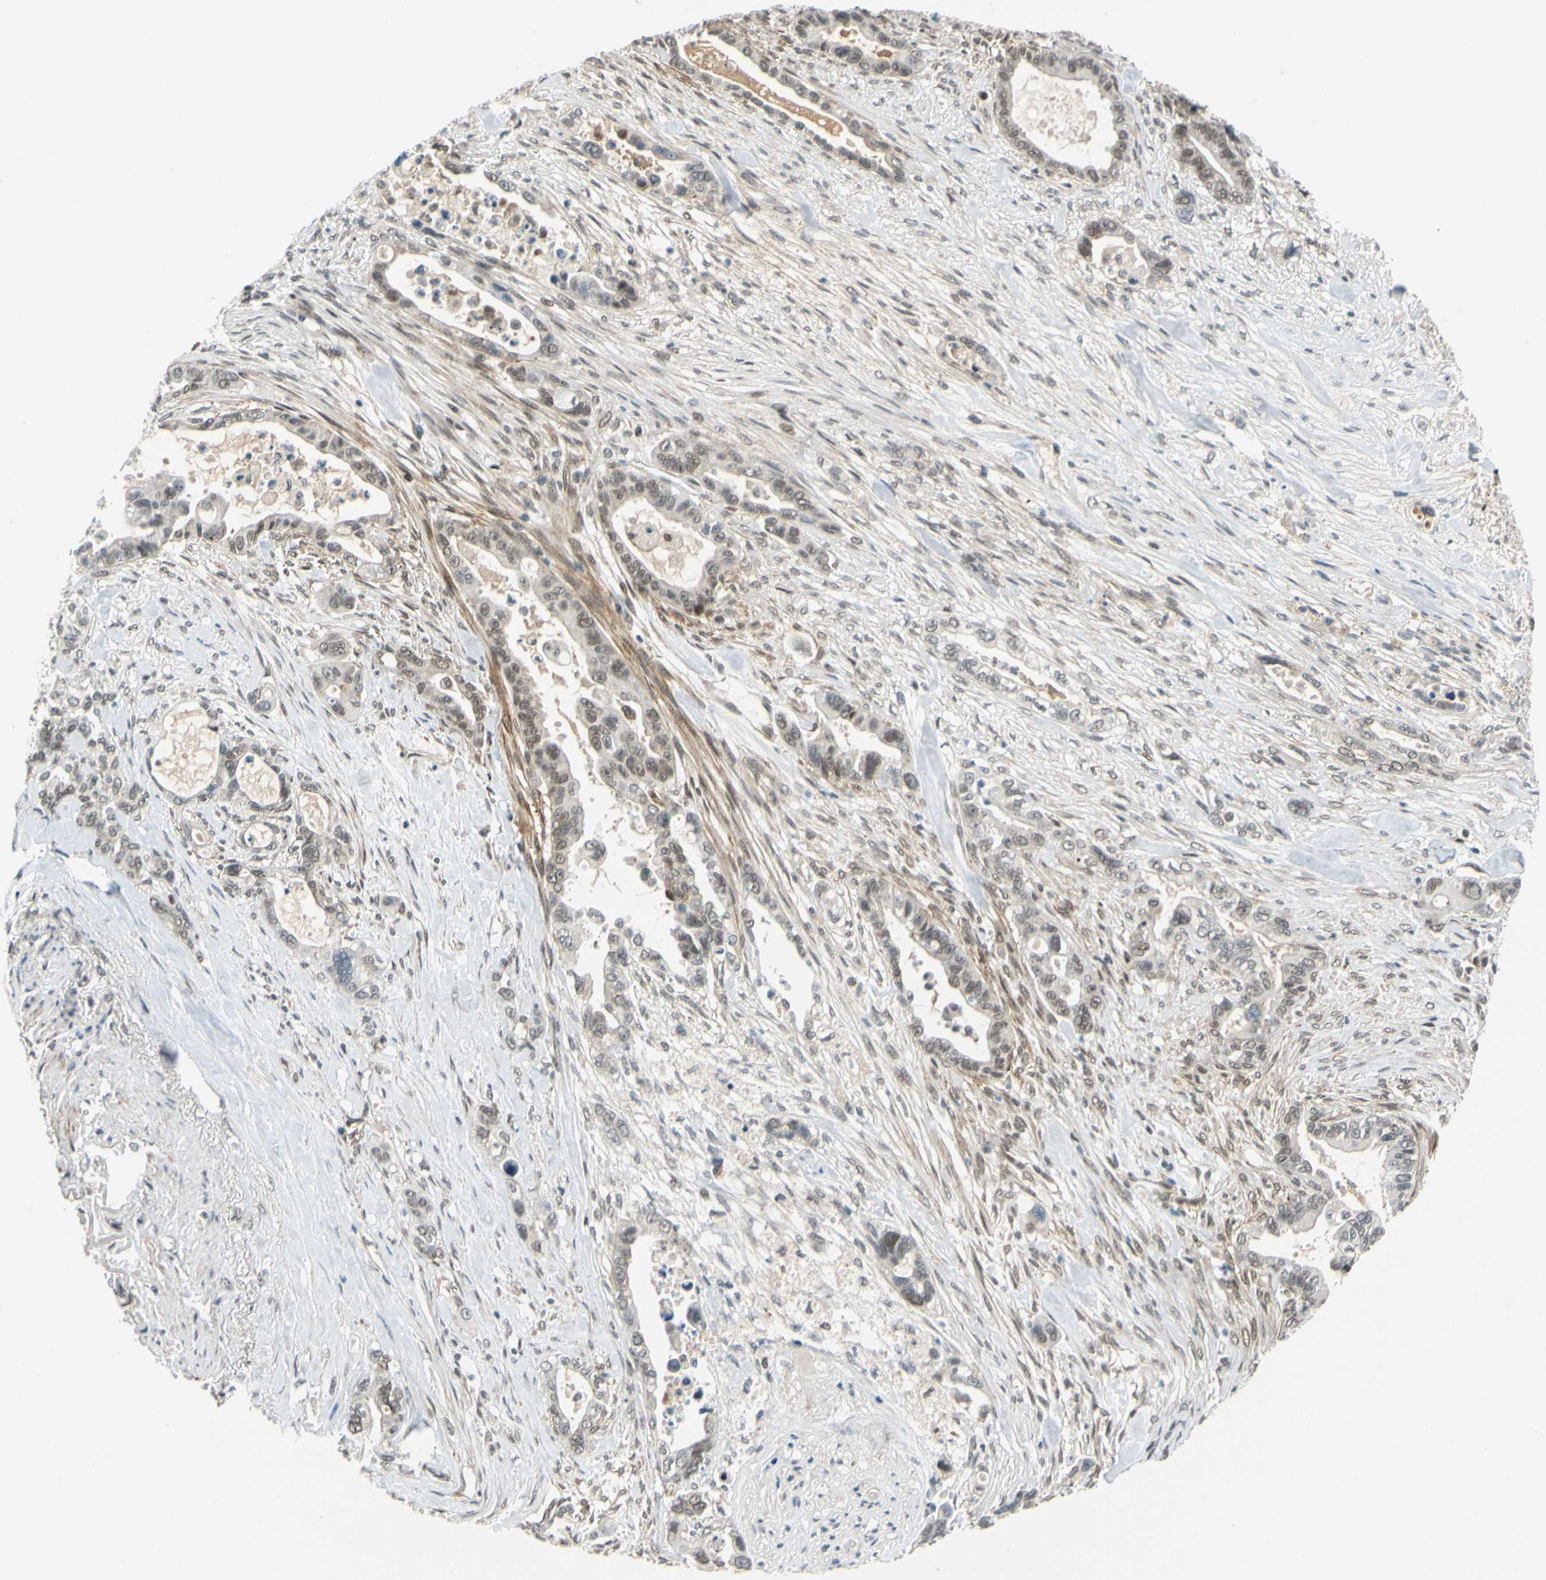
{"staining": {"intensity": "weak", "quantity": "25%-75%", "location": "cytoplasmic/membranous,nuclear"}, "tissue": "pancreatic cancer", "cell_type": "Tumor cells", "image_type": "cancer", "snomed": [{"axis": "morphology", "description": "Adenocarcinoma, NOS"}, {"axis": "topography", "description": "Pancreas"}], "caption": "The micrograph displays a brown stain indicating the presence of a protein in the cytoplasmic/membranous and nuclear of tumor cells in pancreatic adenocarcinoma.", "gene": "POGZ", "patient": {"sex": "male", "age": 70}}